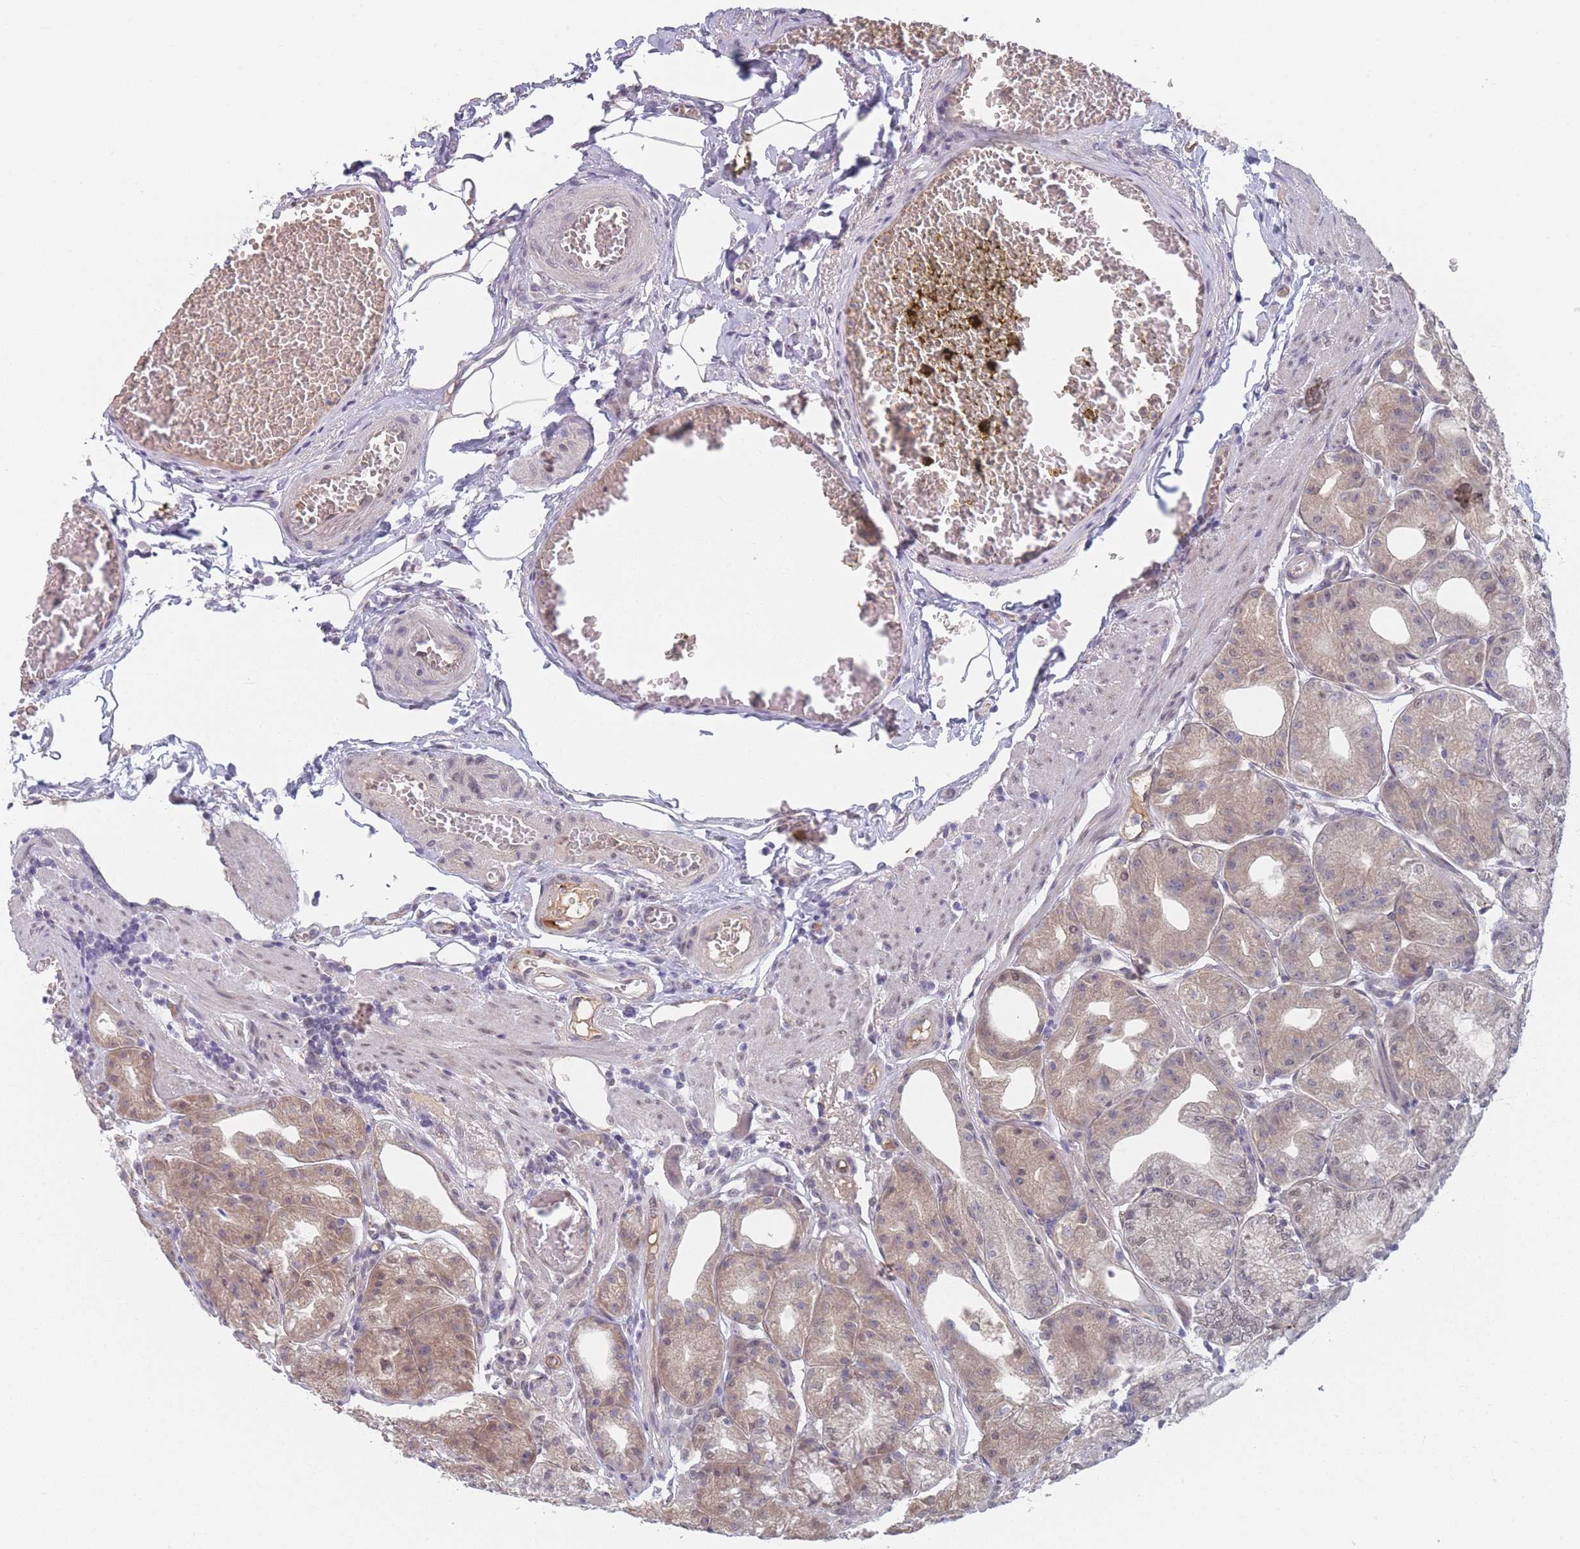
{"staining": {"intensity": "moderate", "quantity": ">75%", "location": "cytoplasmic/membranous,nuclear"}, "tissue": "stomach", "cell_type": "Glandular cells", "image_type": "normal", "snomed": [{"axis": "morphology", "description": "Normal tissue, NOS"}, {"axis": "topography", "description": "Stomach, upper"}, {"axis": "topography", "description": "Stomach, lower"}], "caption": "Immunohistochemistry (IHC) (DAB) staining of normal stomach exhibits moderate cytoplasmic/membranous,nuclear protein expression in about >75% of glandular cells.", "gene": "ANKRD10", "patient": {"sex": "male", "age": 71}}